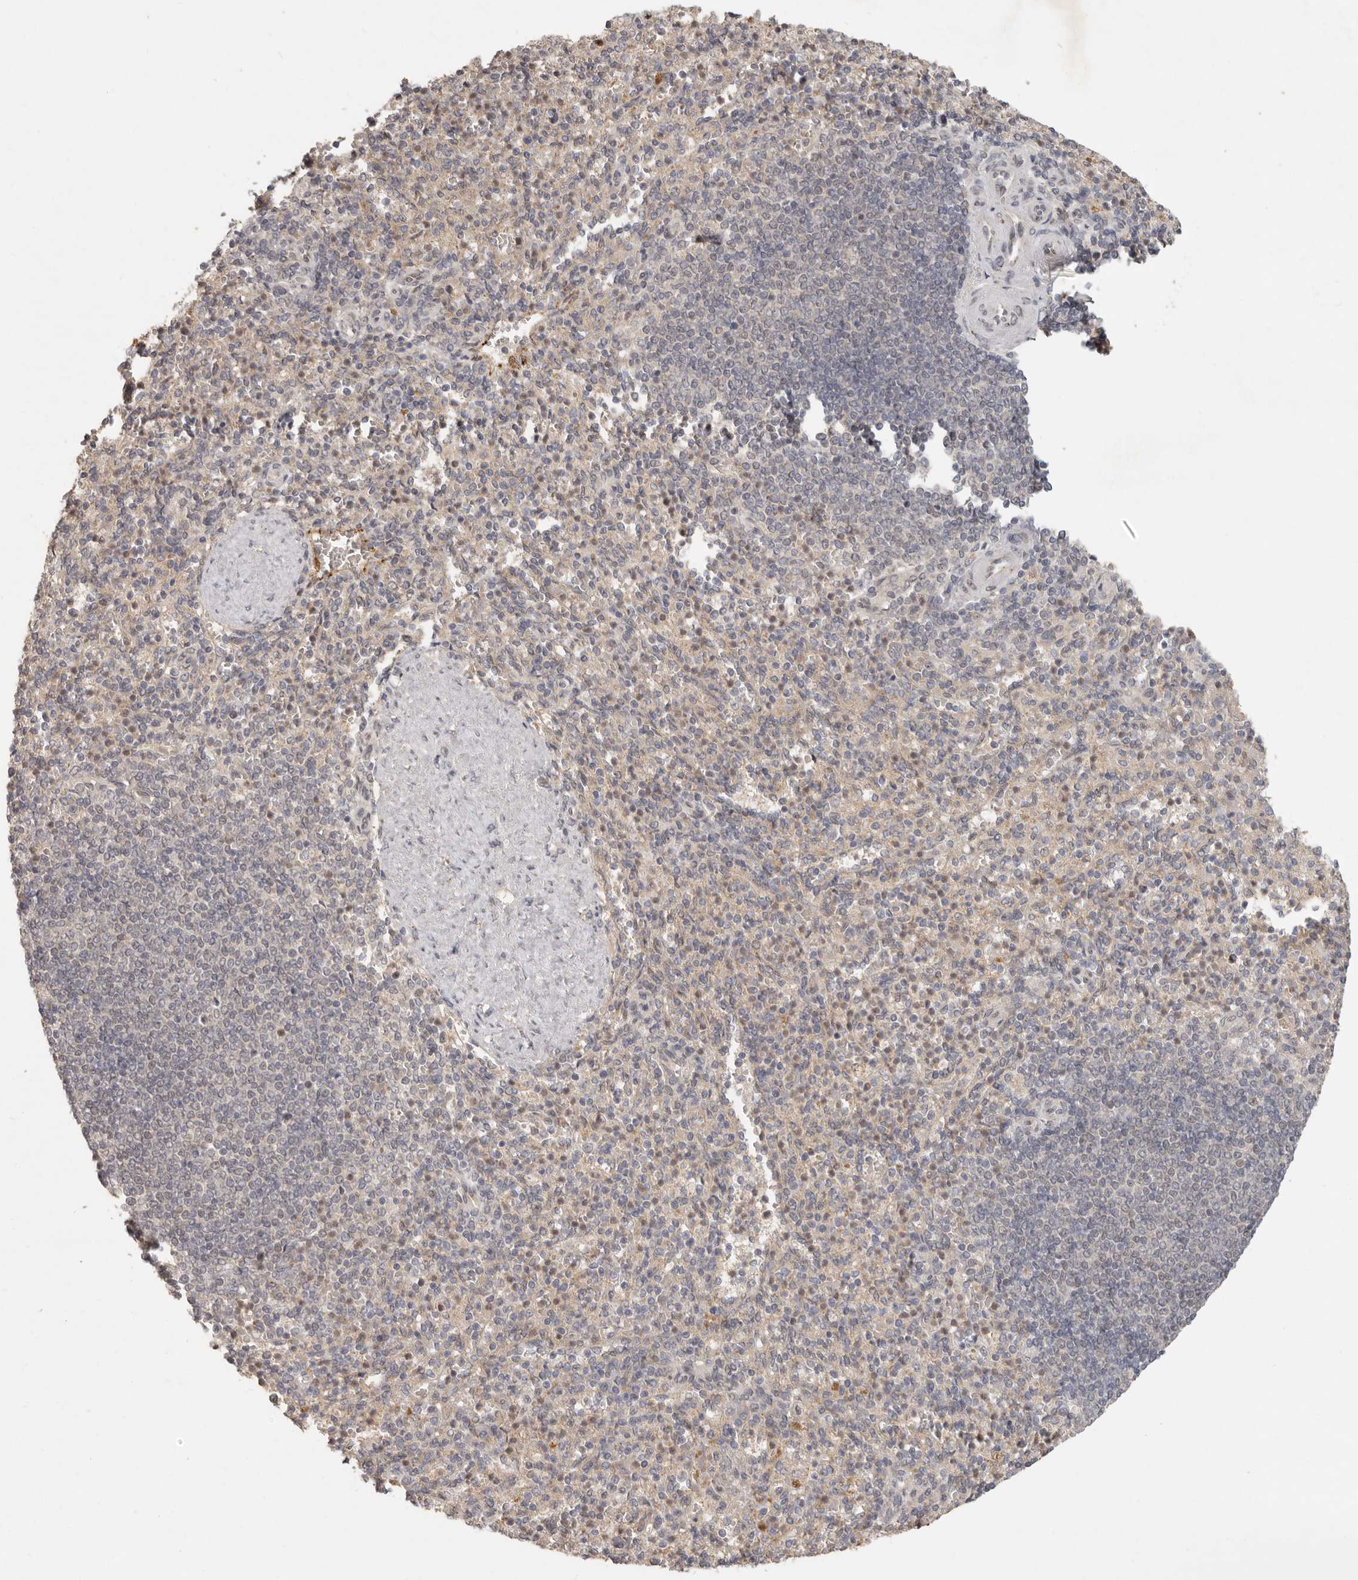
{"staining": {"intensity": "weak", "quantity": "25%-75%", "location": "cytoplasmic/membranous"}, "tissue": "spleen", "cell_type": "Cells in red pulp", "image_type": "normal", "snomed": [{"axis": "morphology", "description": "Normal tissue, NOS"}, {"axis": "topography", "description": "Spleen"}], "caption": "Immunohistochemistry staining of benign spleen, which exhibits low levels of weak cytoplasmic/membranous staining in about 25%-75% of cells in red pulp indicating weak cytoplasmic/membranous protein expression. The staining was performed using DAB (3,3'-diaminobenzidine) (brown) for protein detection and nuclei were counterstained in hematoxylin (blue).", "gene": "LRRC75A", "patient": {"sex": "female", "age": 74}}